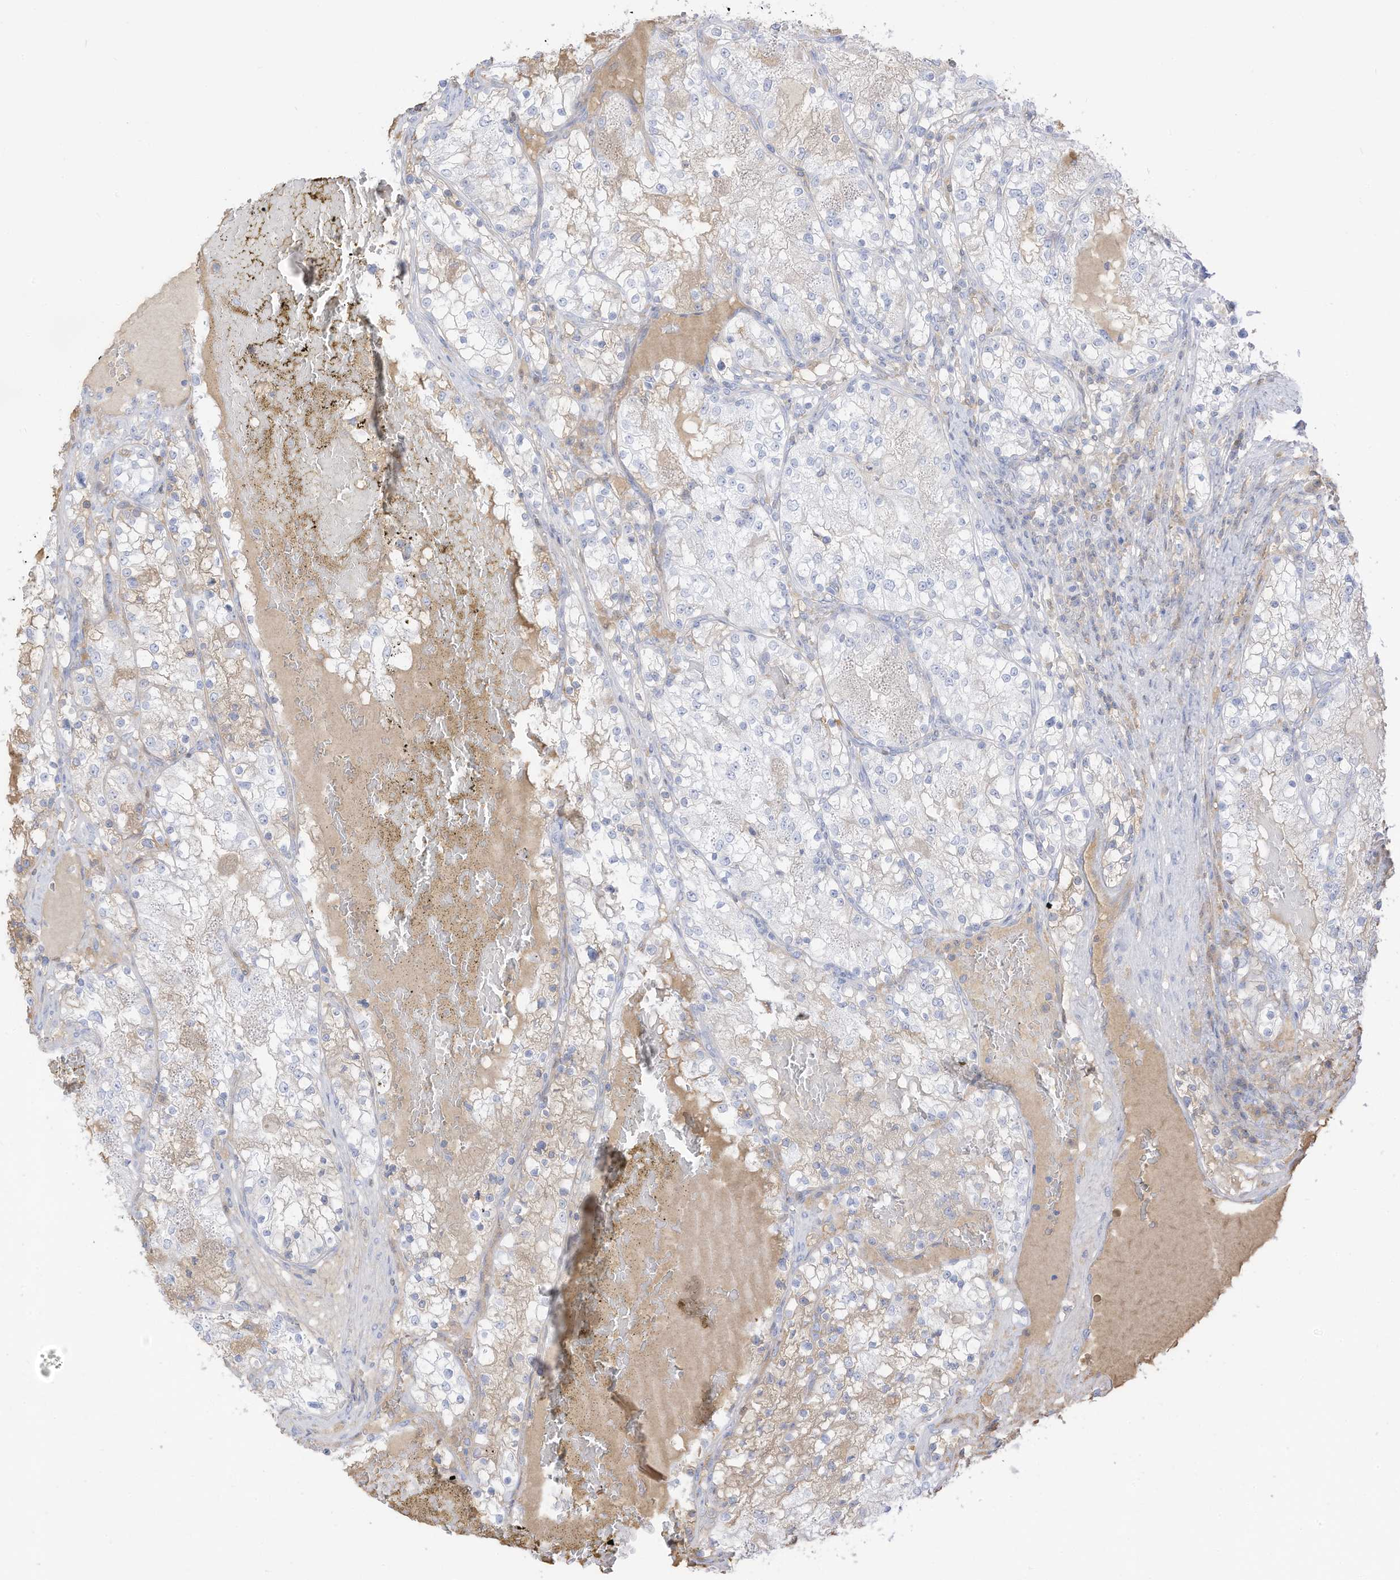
{"staining": {"intensity": "weak", "quantity": "<25%", "location": "cytoplasmic/membranous"}, "tissue": "renal cancer", "cell_type": "Tumor cells", "image_type": "cancer", "snomed": [{"axis": "morphology", "description": "Normal tissue, NOS"}, {"axis": "morphology", "description": "Adenocarcinoma, NOS"}, {"axis": "topography", "description": "Kidney"}], "caption": "IHC micrograph of renal cancer stained for a protein (brown), which exhibits no expression in tumor cells.", "gene": "HSD17B13", "patient": {"sex": "male", "age": 68}}